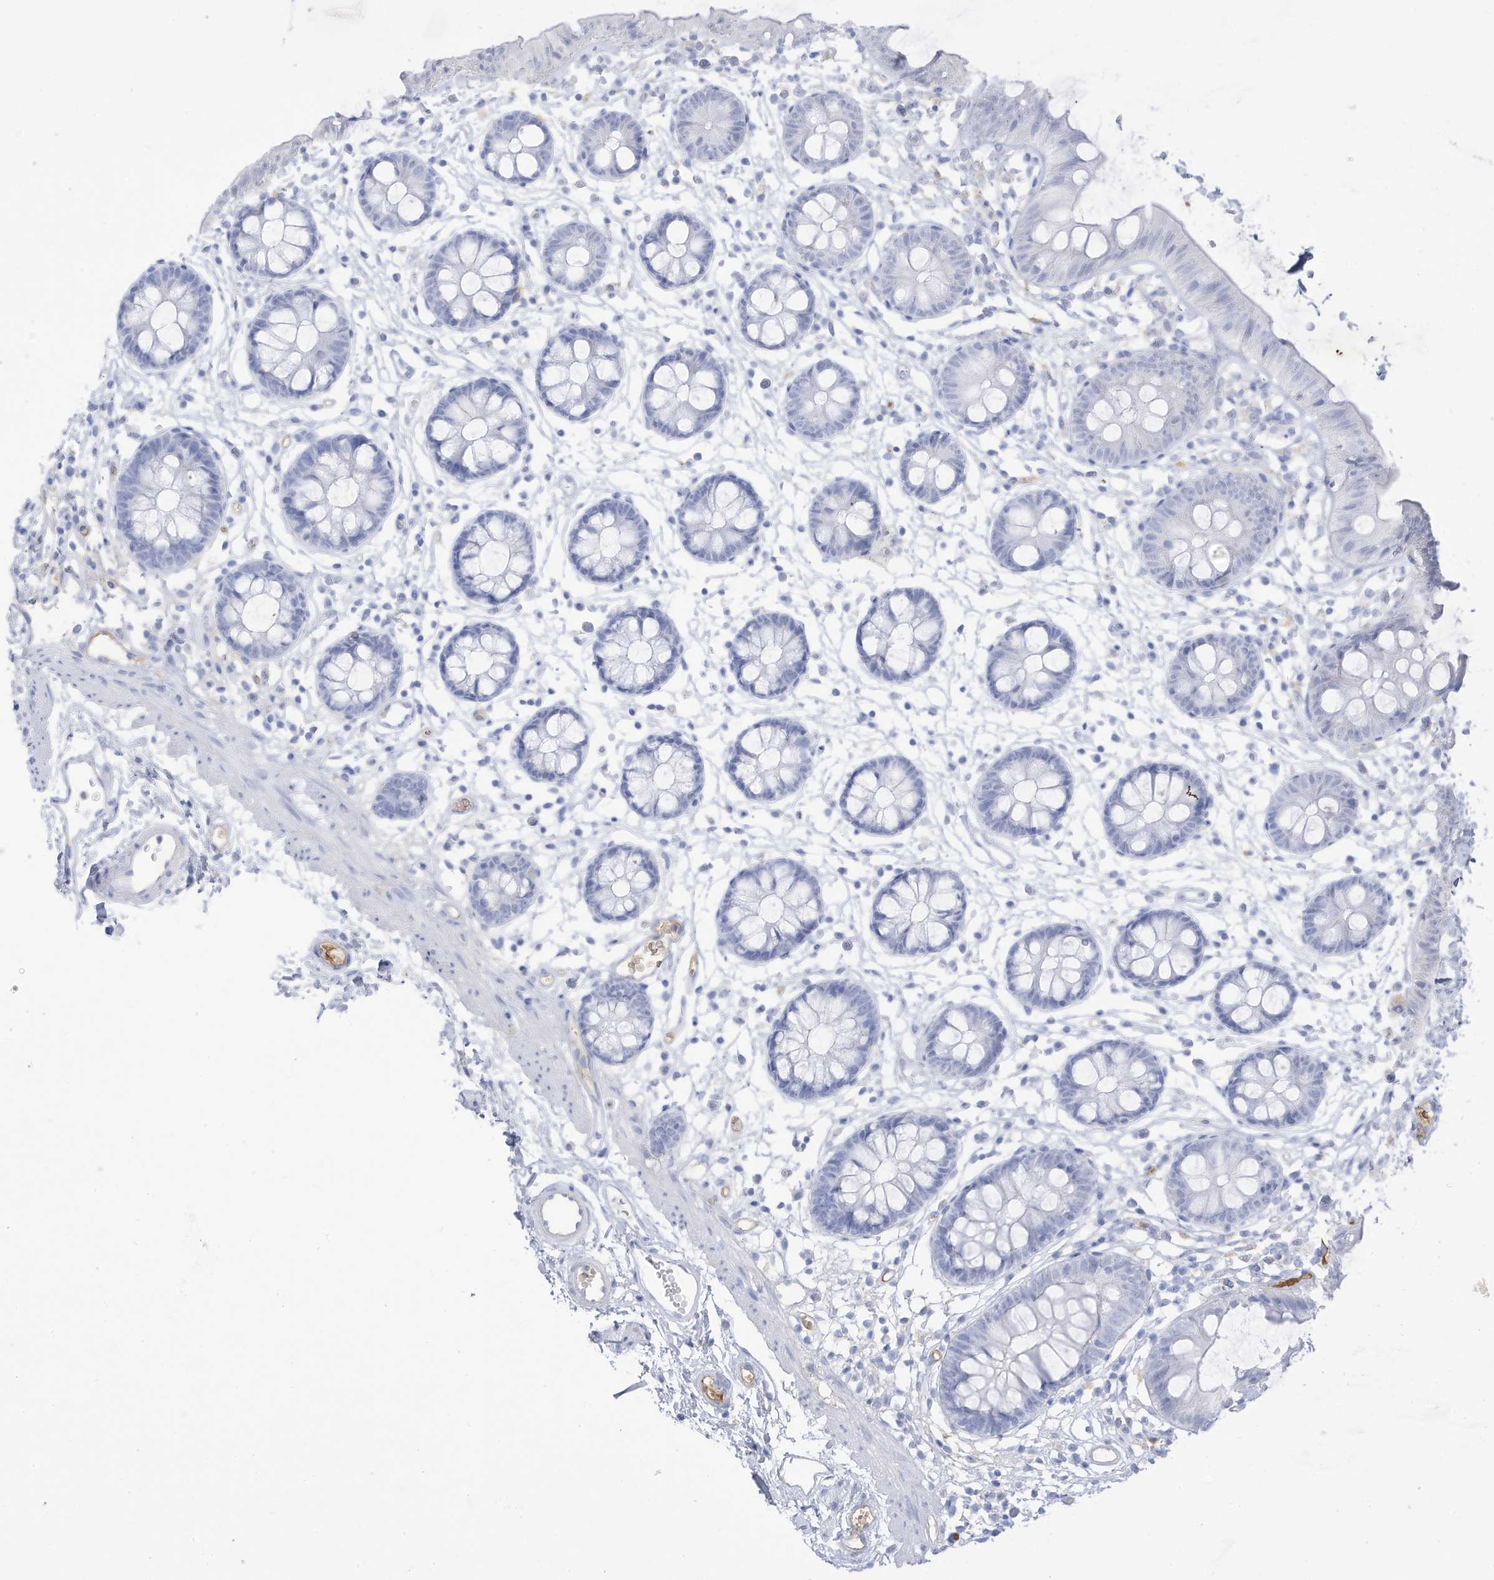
{"staining": {"intensity": "negative", "quantity": "none", "location": "none"}, "tissue": "colon", "cell_type": "Endothelial cells", "image_type": "normal", "snomed": [{"axis": "morphology", "description": "Normal tissue, NOS"}, {"axis": "topography", "description": "Colon"}], "caption": "A high-resolution histopathology image shows IHC staining of benign colon, which exhibits no significant staining in endothelial cells.", "gene": "HSD17B13", "patient": {"sex": "male", "age": 56}}